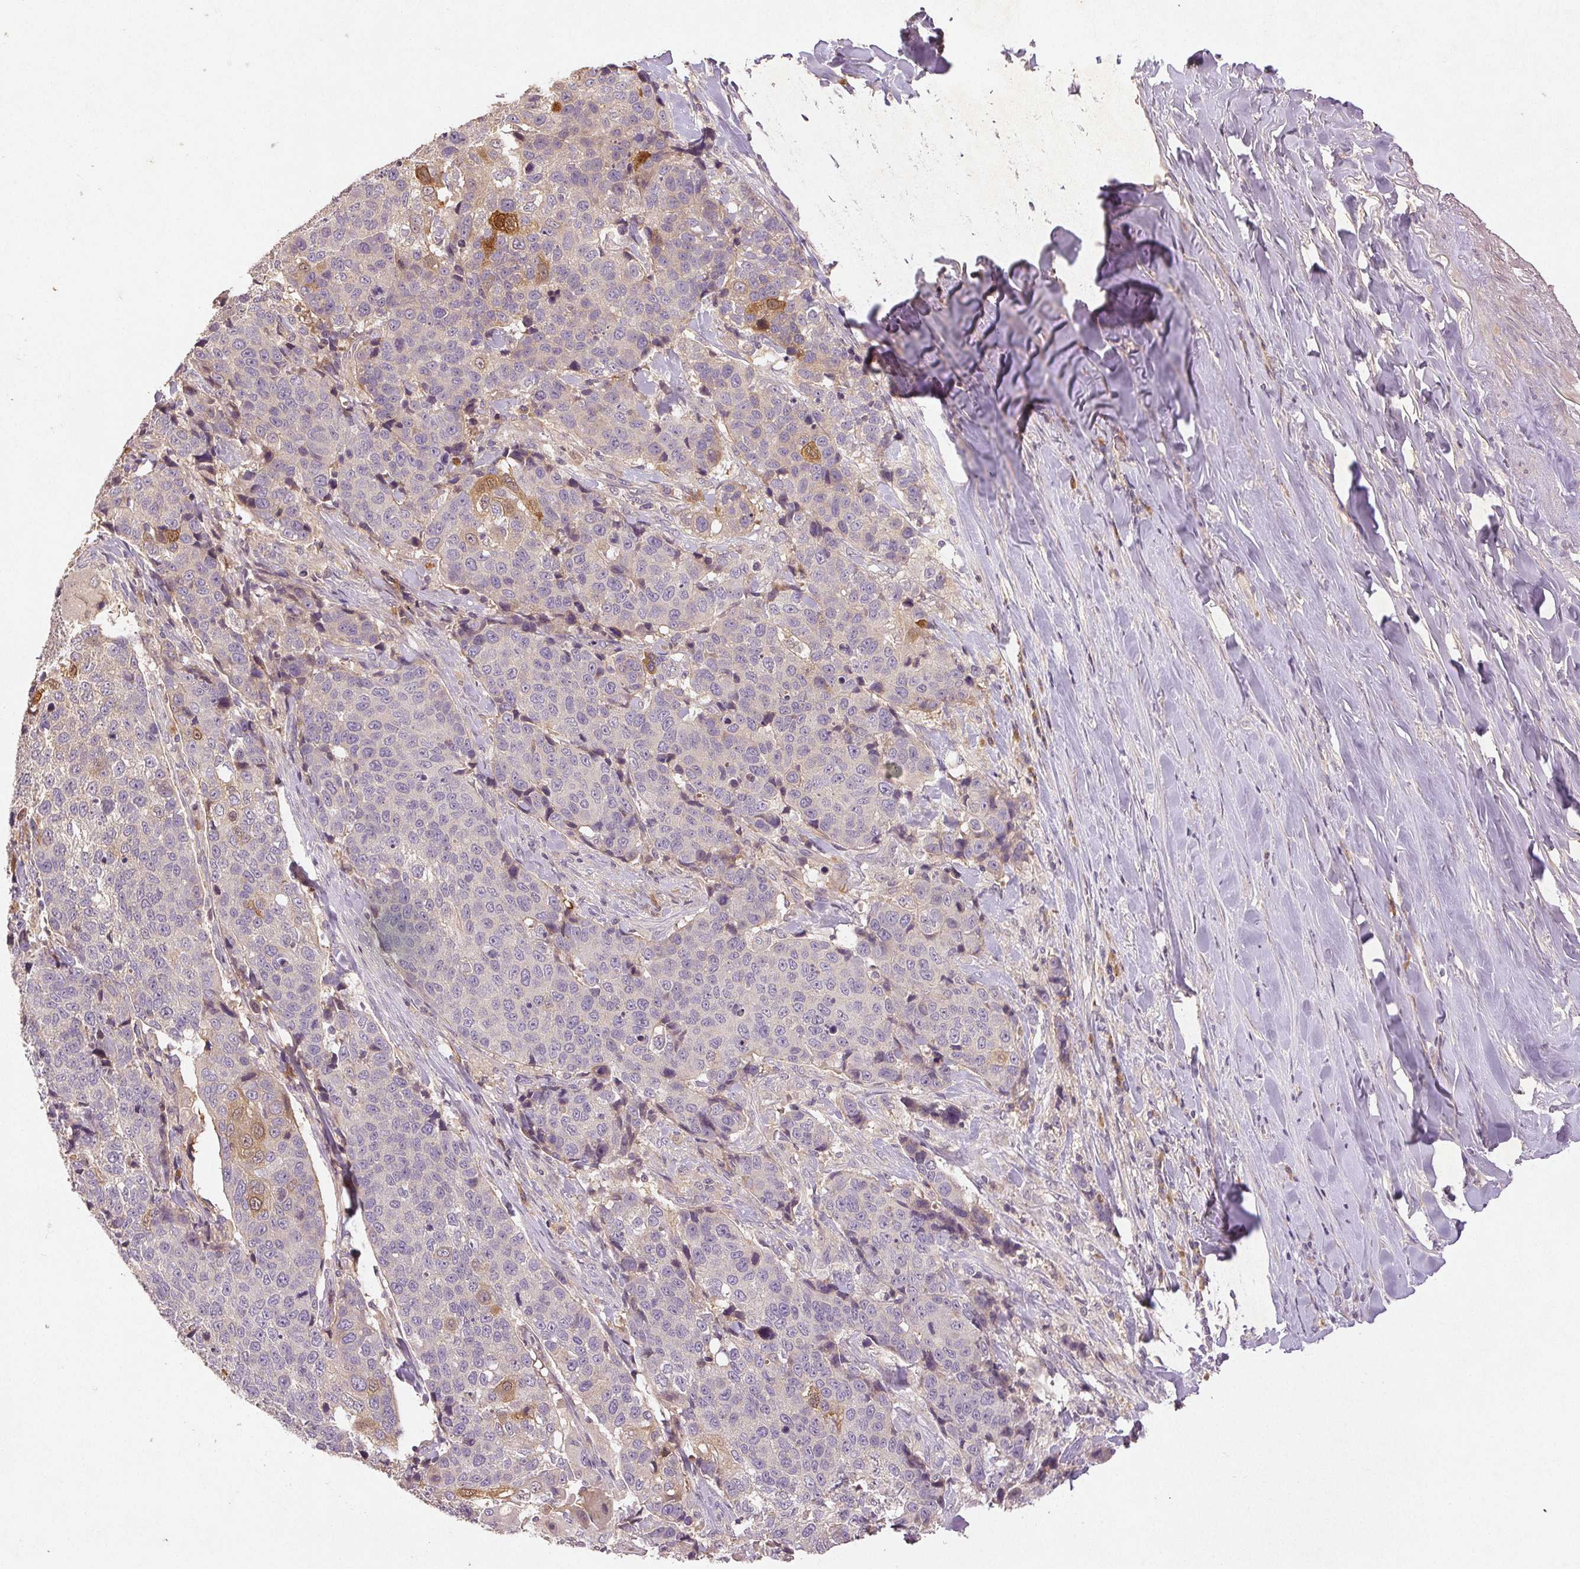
{"staining": {"intensity": "weak", "quantity": "<25%", "location": "cytoplasmic/membranous"}, "tissue": "lung cancer", "cell_type": "Tumor cells", "image_type": "cancer", "snomed": [{"axis": "morphology", "description": "Squamous cell carcinoma, NOS"}, {"axis": "topography", "description": "Lymph node"}, {"axis": "topography", "description": "Lung"}], "caption": "Immunohistochemical staining of human lung cancer reveals no significant expression in tumor cells.", "gene": "YIF1B", "patient": {"sex": "male", "age": 61}}